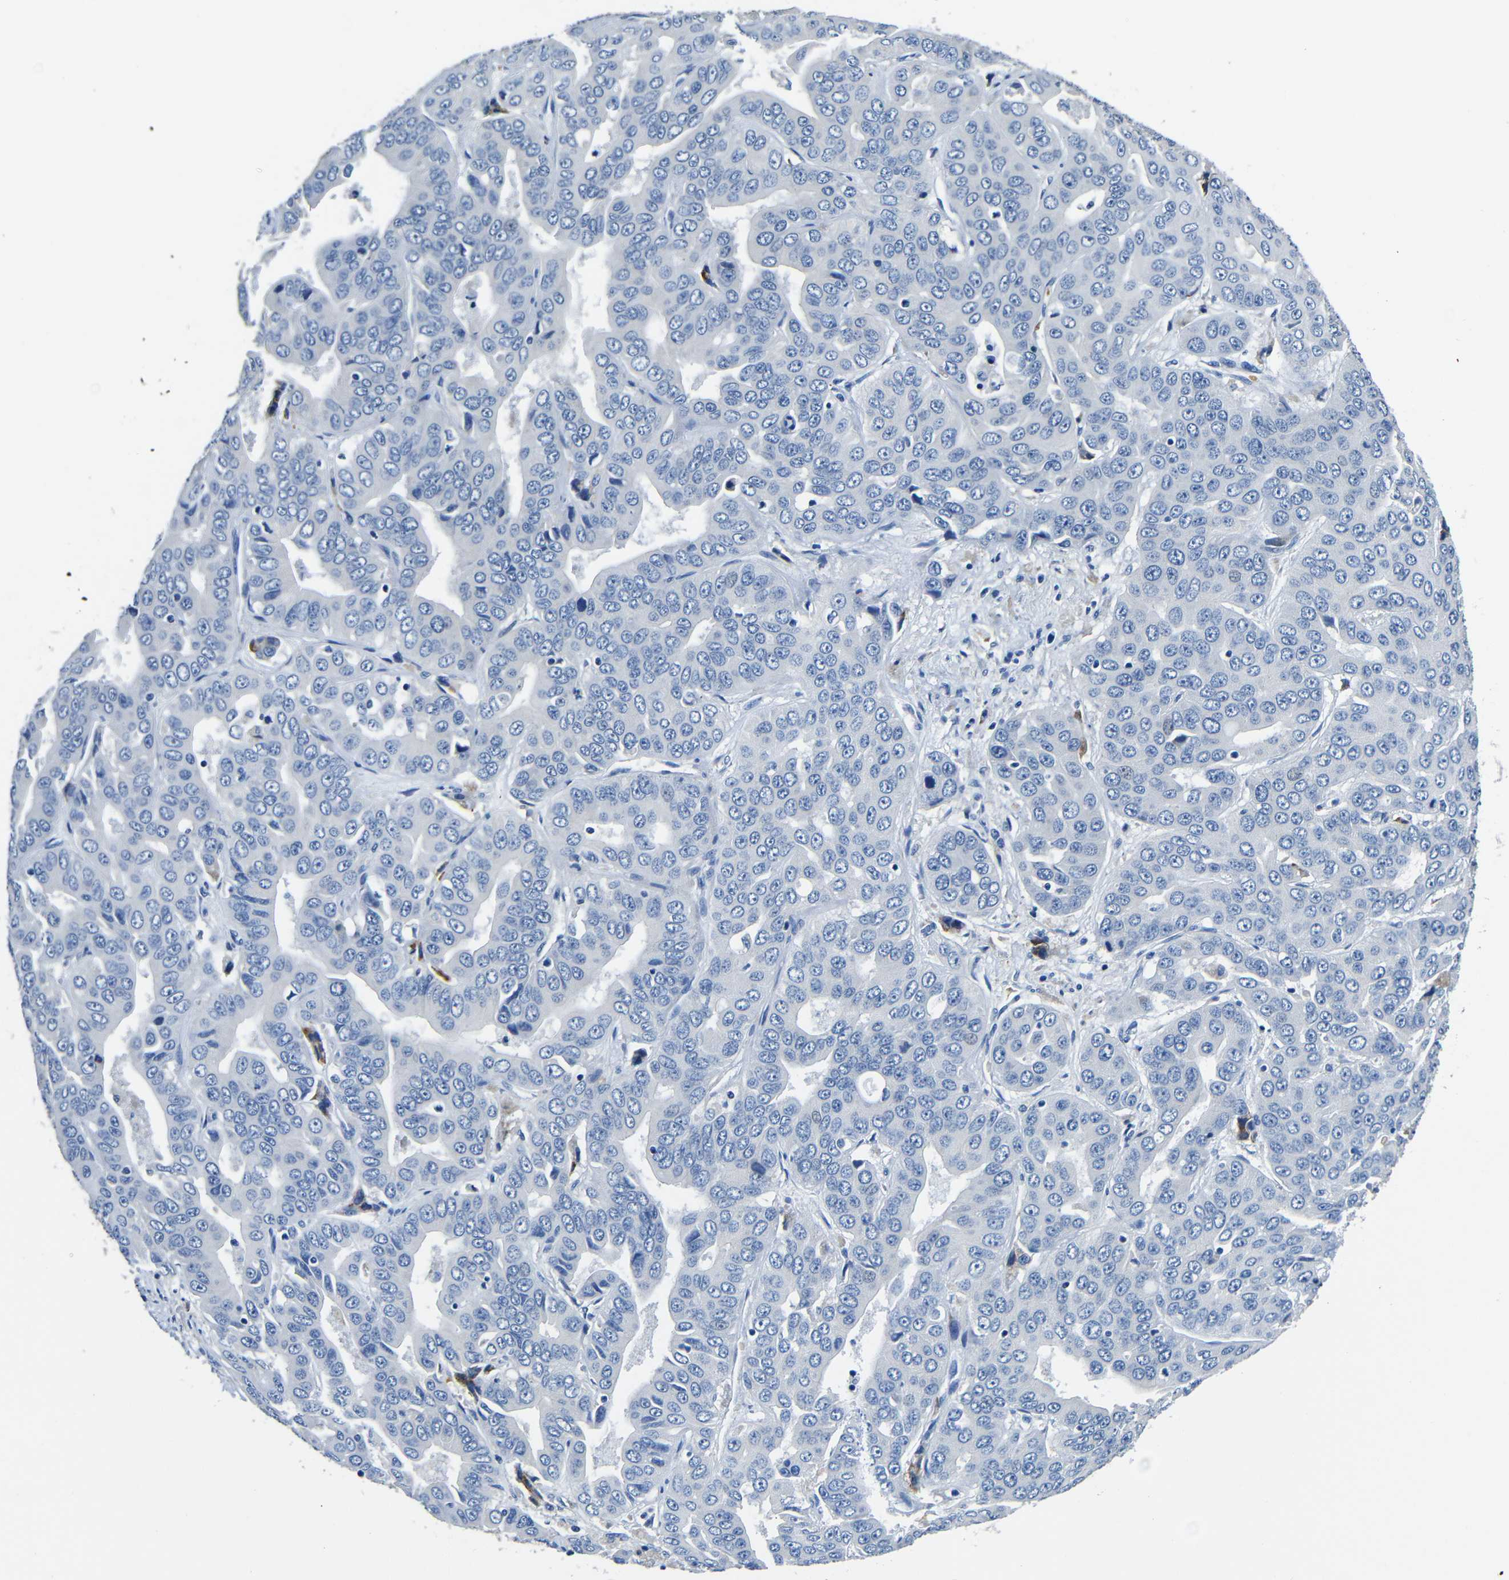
{"staining": {"intensity": "negative", "quantity": "none", "location": "none"}, "tissue": "liver cancer", "cell_type": "Tumor cells", "image_type": "cancer", "snomed": [{"axis": "morphology", "description": "Cholangiocarcinoma"}, {"axis": "topography", "description": "Liver"}], "caption": "A high-resolution photomicrograph shows immunohistochemistry staining of liver cancer, which reveals no significant positivity in tumor cells.", "gene": "TNFAIP1", "patient": {"sex": "female", "age": 52}}